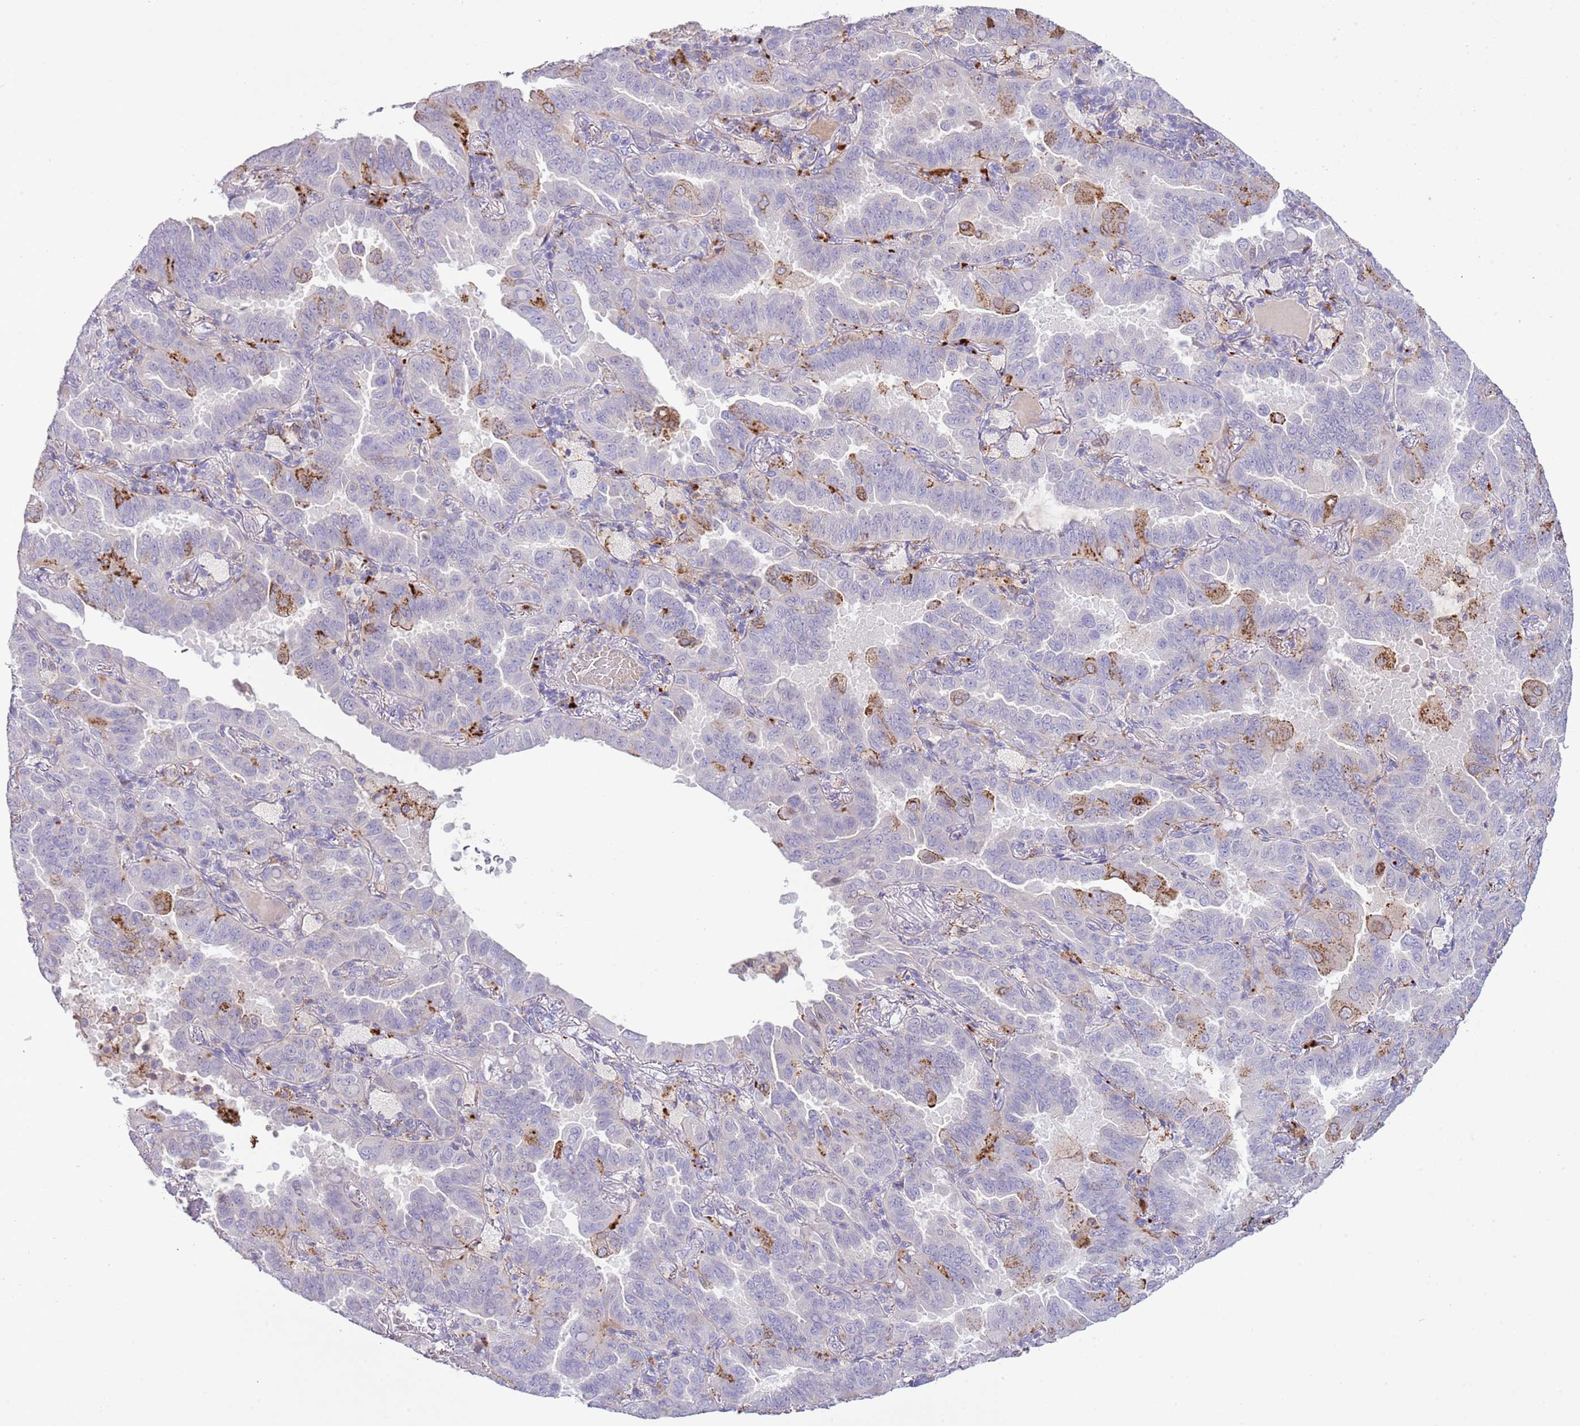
{"staining": {"intensity": "strong", "quantity": "<25%", "location": "cytoplasmic/membranous"}, "tissue": "lung cancer", "cell_type": "Tumor cells", "image_type": "cancer", "snomed": [{"axis": "morphology", "description": "Adenocarcinoma, NOS"}, {"axis": "topography", "description": "Lung"}], "caption": "Immunohistochemistry (DAB (3,3'-diaminobenzidine)) staining of lung adenocarcinoma displays strong cytoplasmic/membranous protein expression in about <25% of tumor cells.", "gene": "ABHD17A", "patient": {"sex": "male", "age": 64}}